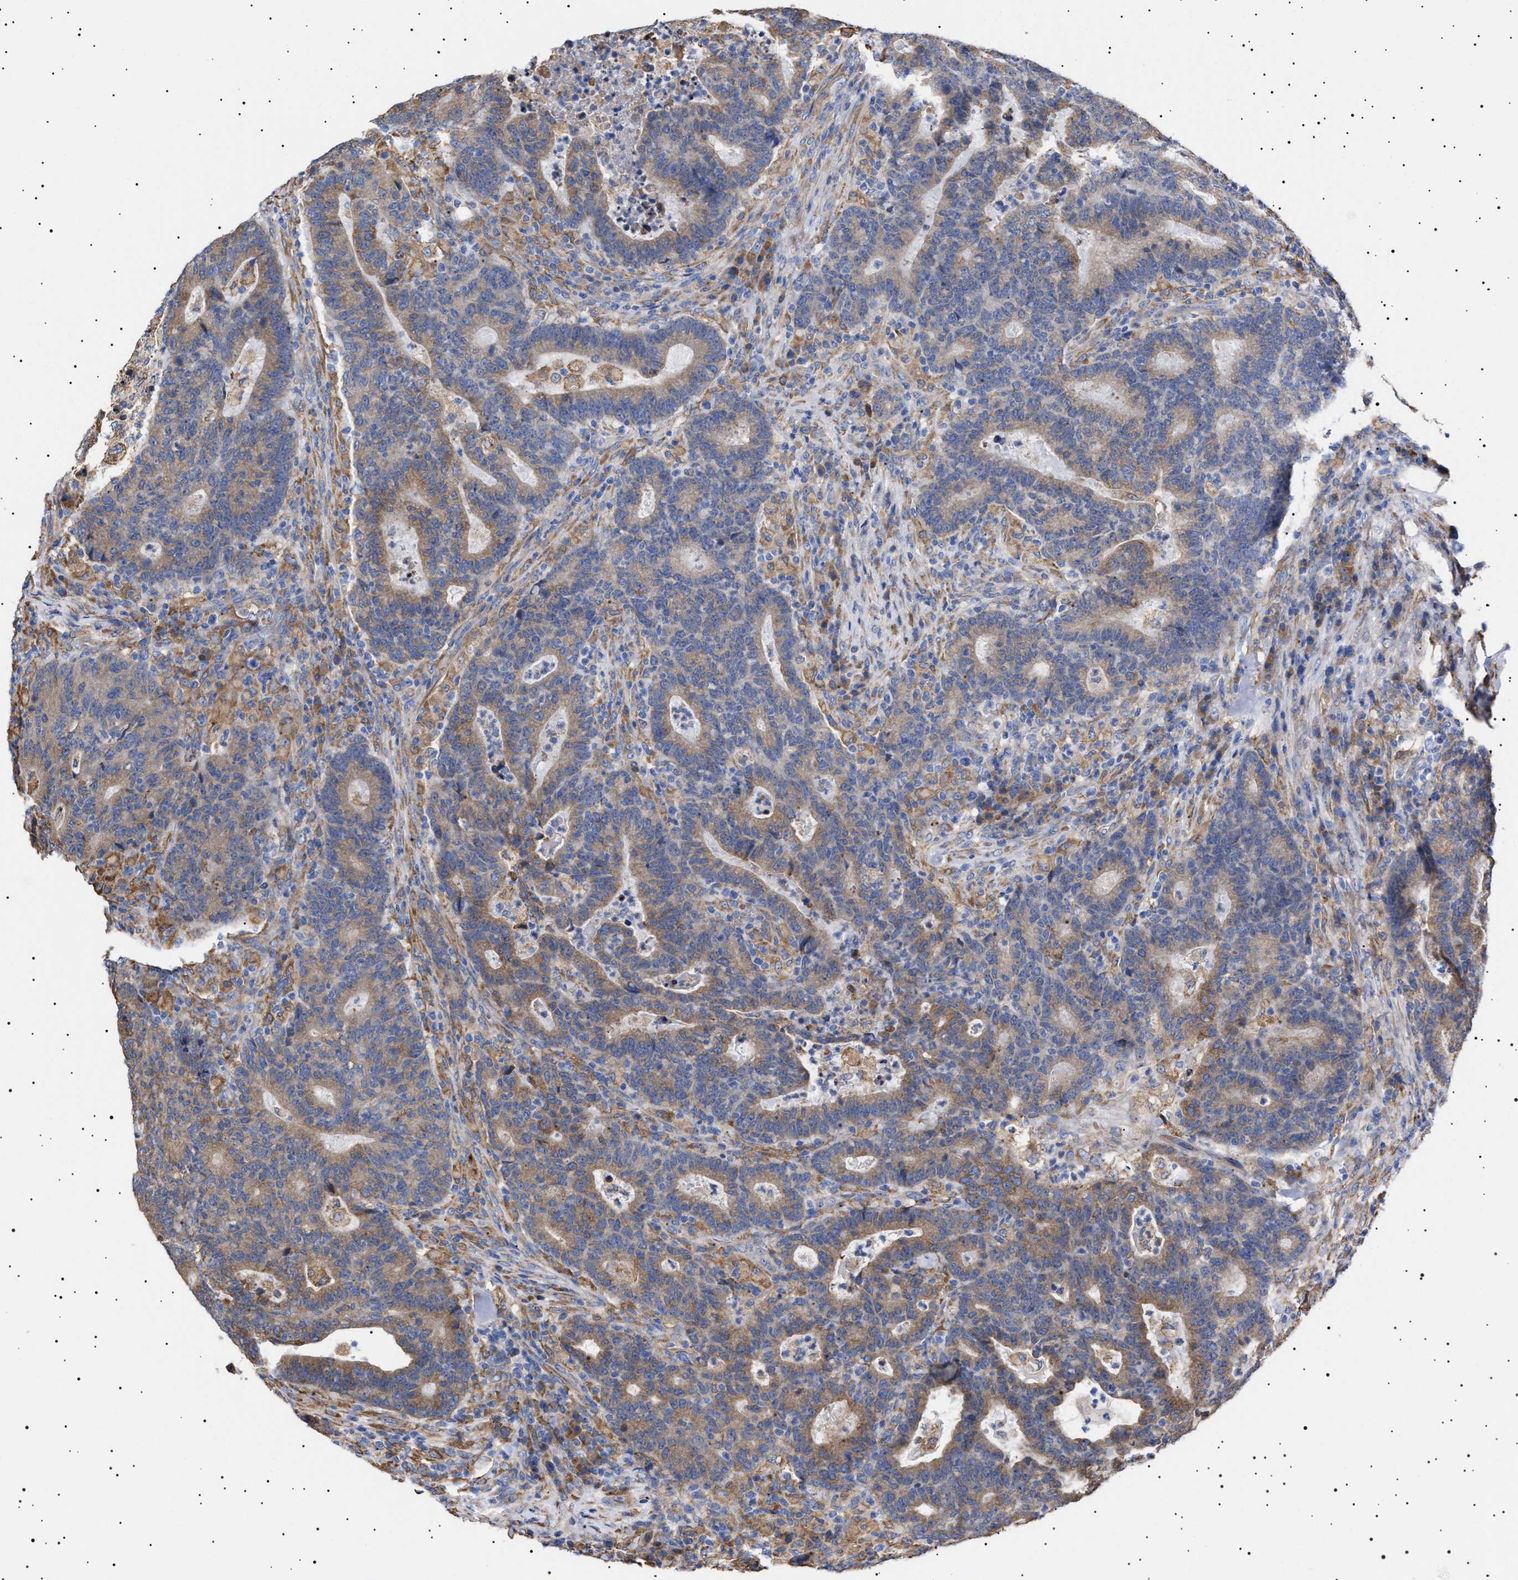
{"staining": {"intensity": "moderate", "quantity": ">75%", "location": "cytoplasmic/membranous"}, "tissue": "colorectal cancer", "cell_type": "Tumor cells", "image_type": "cancer", "snomed": [{"axis": "morphology", "description": "Adenocarcinoma, NOS"}, {"axis": "topography", "description": "Colon"}], "caption": "An immunohistochemistry histopathology image of tumor tissue is shown. Protein staining in brown labels moderate cytoplasmic/membranous positivity in colorectal cancer (adenocarcinoma) within tumor cells. (IHC, brightfield microscopy, high magnification).", "gene": "ERCC6L2", "patient": {"sex": "female", "age": 75}}